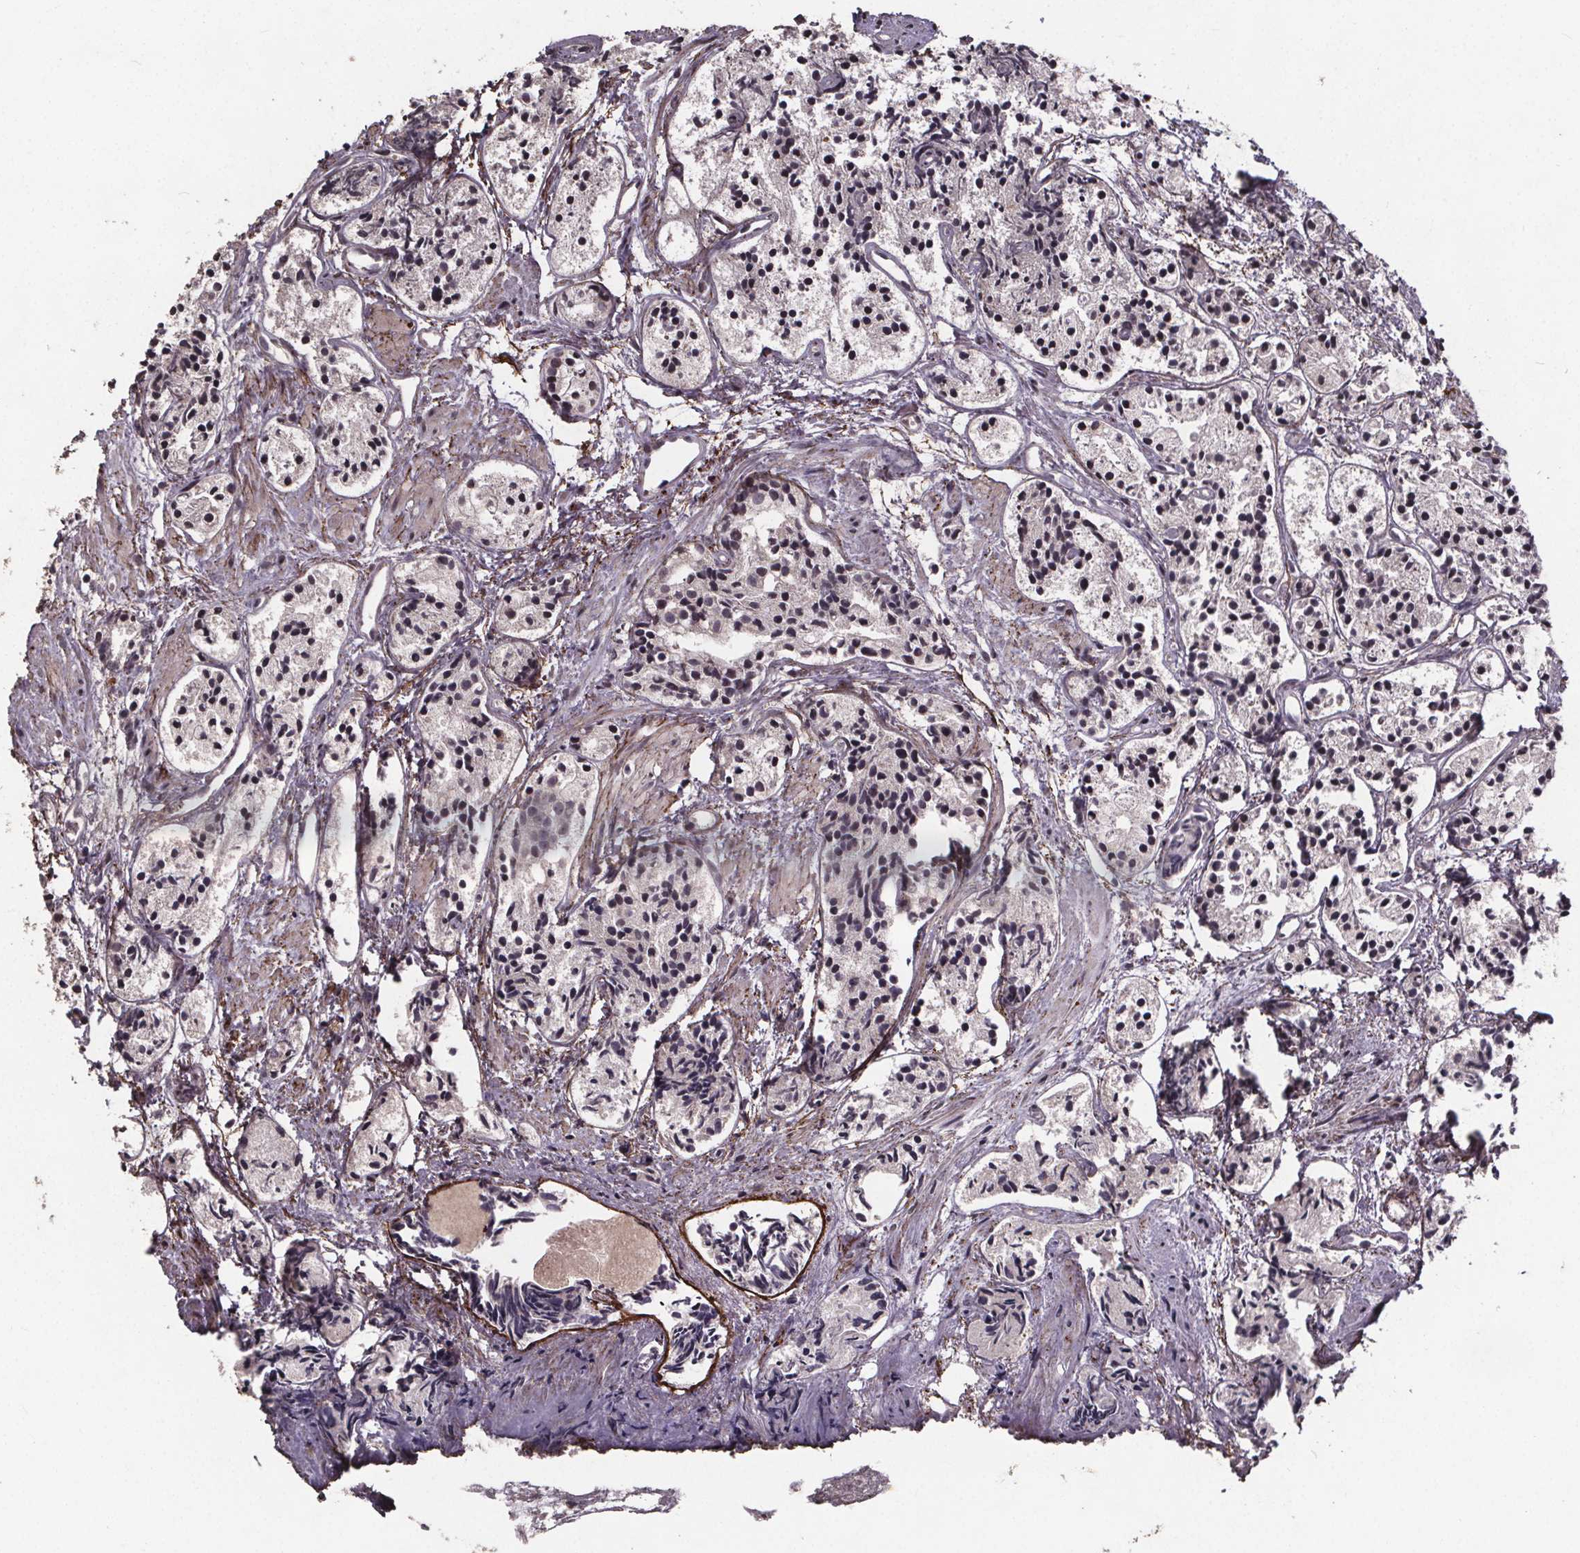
{"staining": {"intensity": "negative", "quantity": "none", "location": "none"}, "tissue": "prostate cancer", "cell_type": "Tumor cells", "image_type": "cancer", "snomed": [{"axis": "morphology", "description": "Adenocarcinoma, High grade"}, {"axis": "topography", "description": "Prostate"}], "caption": "Immunohistochemical staining of prostate high-grade adenocarcinoma displays no significant positivity in tumor cells.", "gene": "GPX3", "patient": {"sex": "male", "age": 85}}